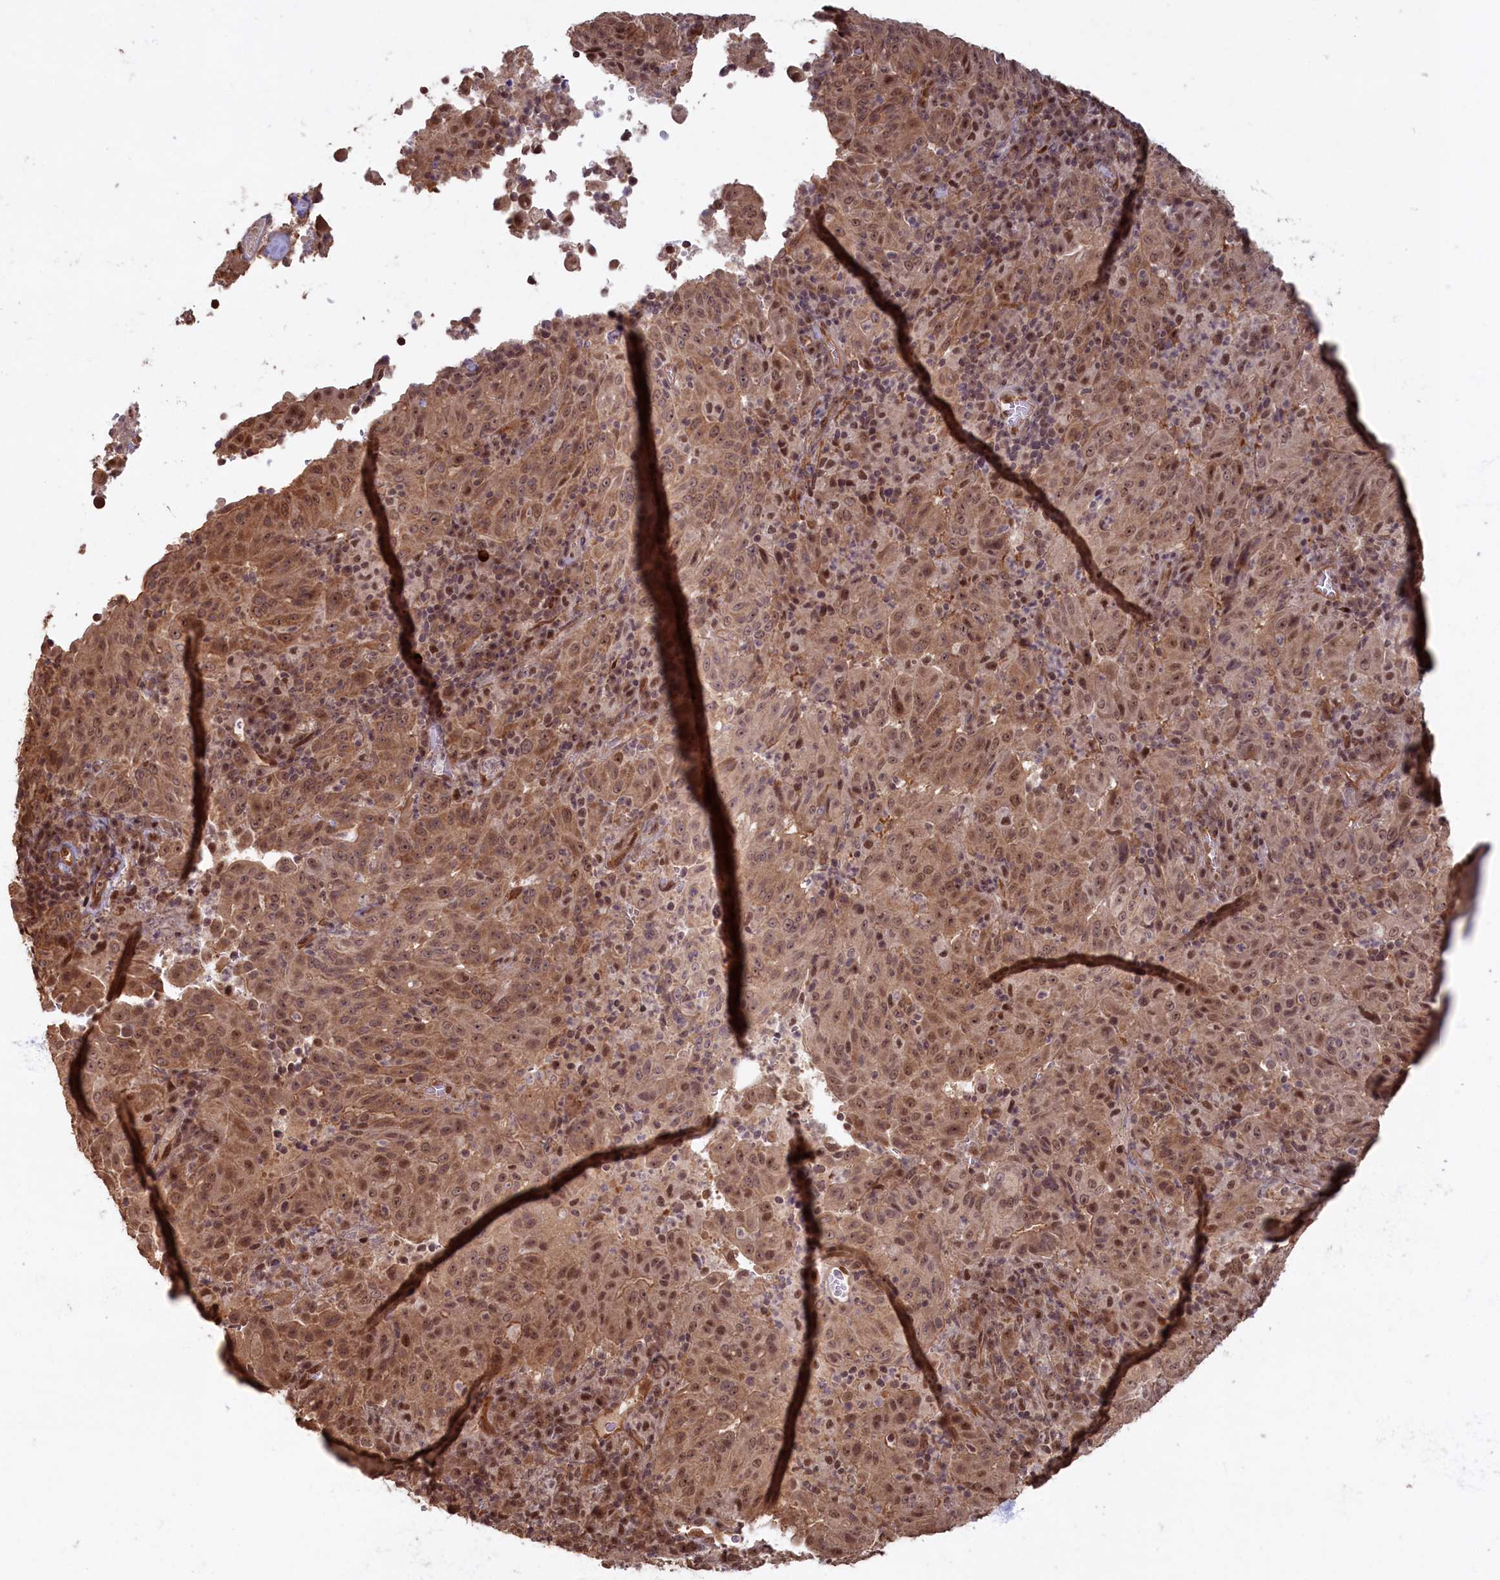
{"staining": {"intensity": "moderate", "quantity": ">75%", "location": "cytoplasmic/membranous,nuclear"}, "tissue": "pancreatic cancer", "cell_type": "Tumor cells", "image_type": "cancer", "snomed": [{"axis": "morphology", "description": "Adenocarcinoma, NOS"}, {"axis": "topography", "description": "Pancreas"}], "caption": "Immunohistochemical staining of human adenocarcinoma (pancreatic) displays moderate cytoplasmic/membranous and nuclear protein staining in about >75% of tumor cells.", "gene": "HIF3A", "patient": {"sex": "male", "age": 63}}